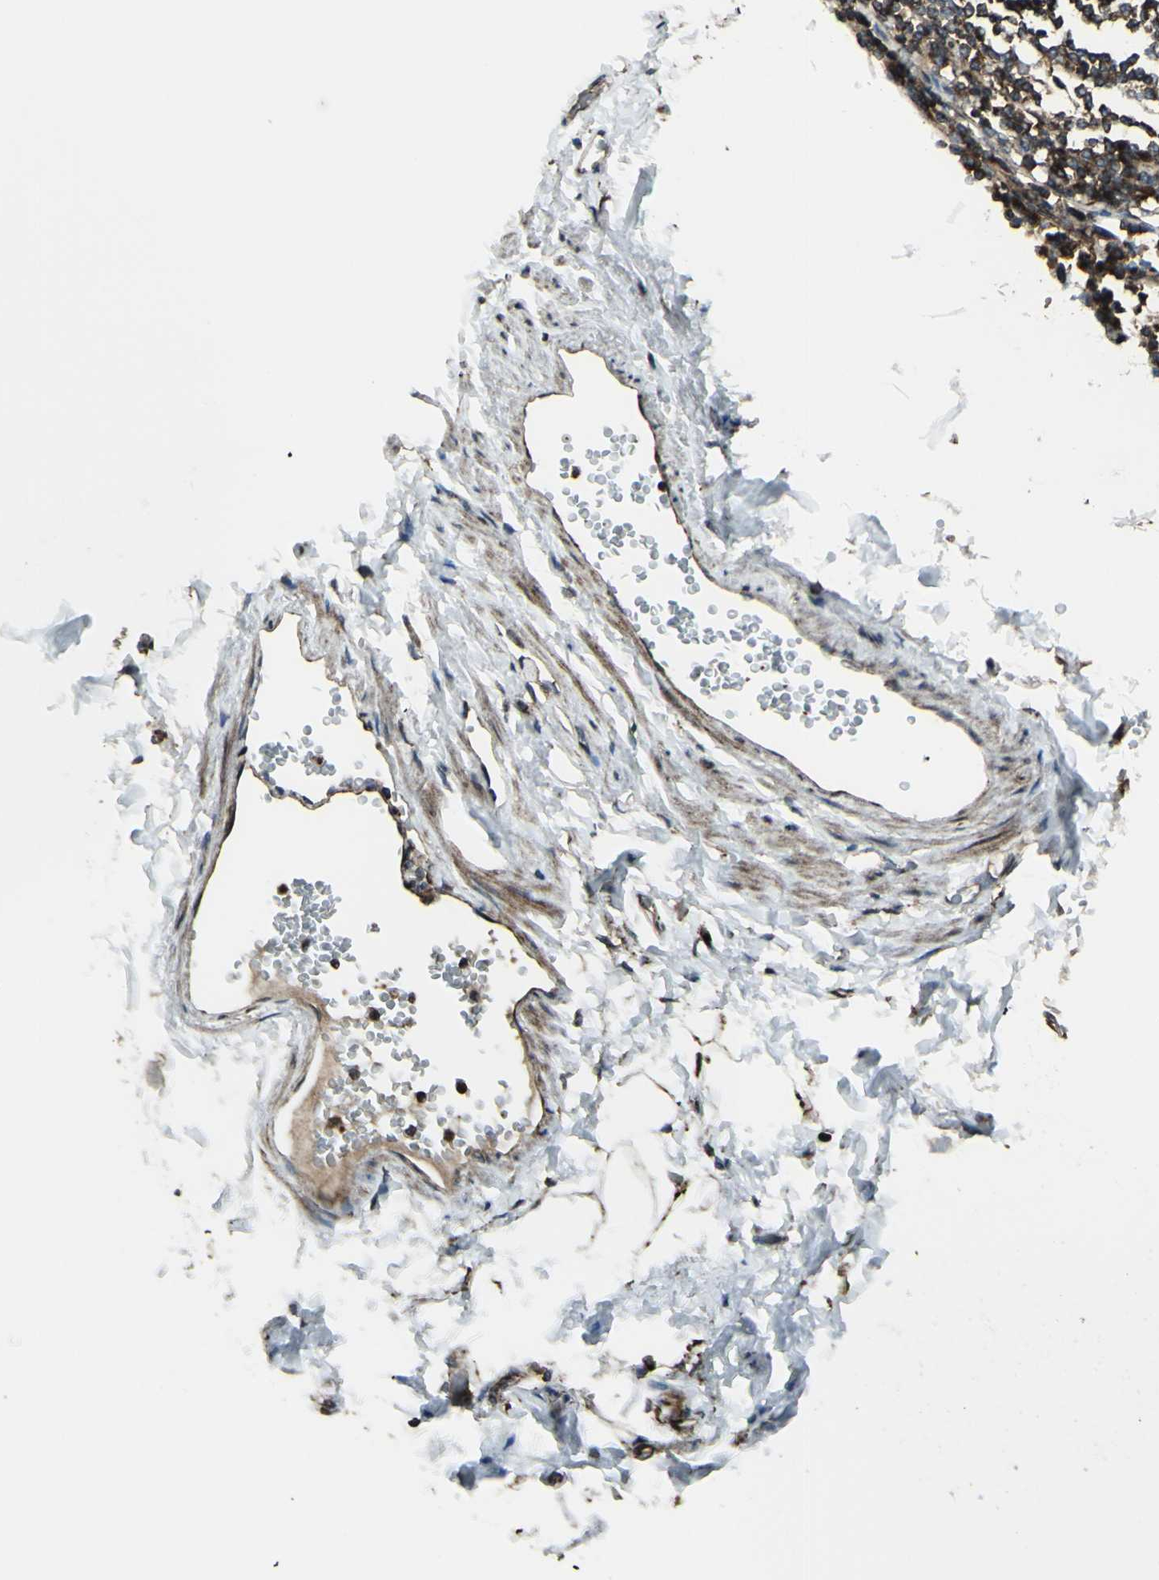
{"staining": {"intensity": "moderate", "quantity": ">75%", "location": "cytoplasmic/membranous"}, "tissue": "adipose tissue", "cell_type": "Adipocytes", "image_type": "normal", "snomed": [{"axis": "morphology", "description": "Normal tissue, NOS"}, {"axis": "topography", "description": "Cartilage tissue"}, {"axis": "topography", "description": "Bronchus"}], "caption": "Immunohistochemistry (IHC) histopathology image of normal adipose tissue: adipose tissue stained using IHC shows medium levels of moderate protein expression localized specifically in the cytoplasmic/membranous of adipocytes, appearing as a cytoplasmic/membranous brown color.", "gene": "NAPA", "patient": {"sex": "female", "age": 73}}